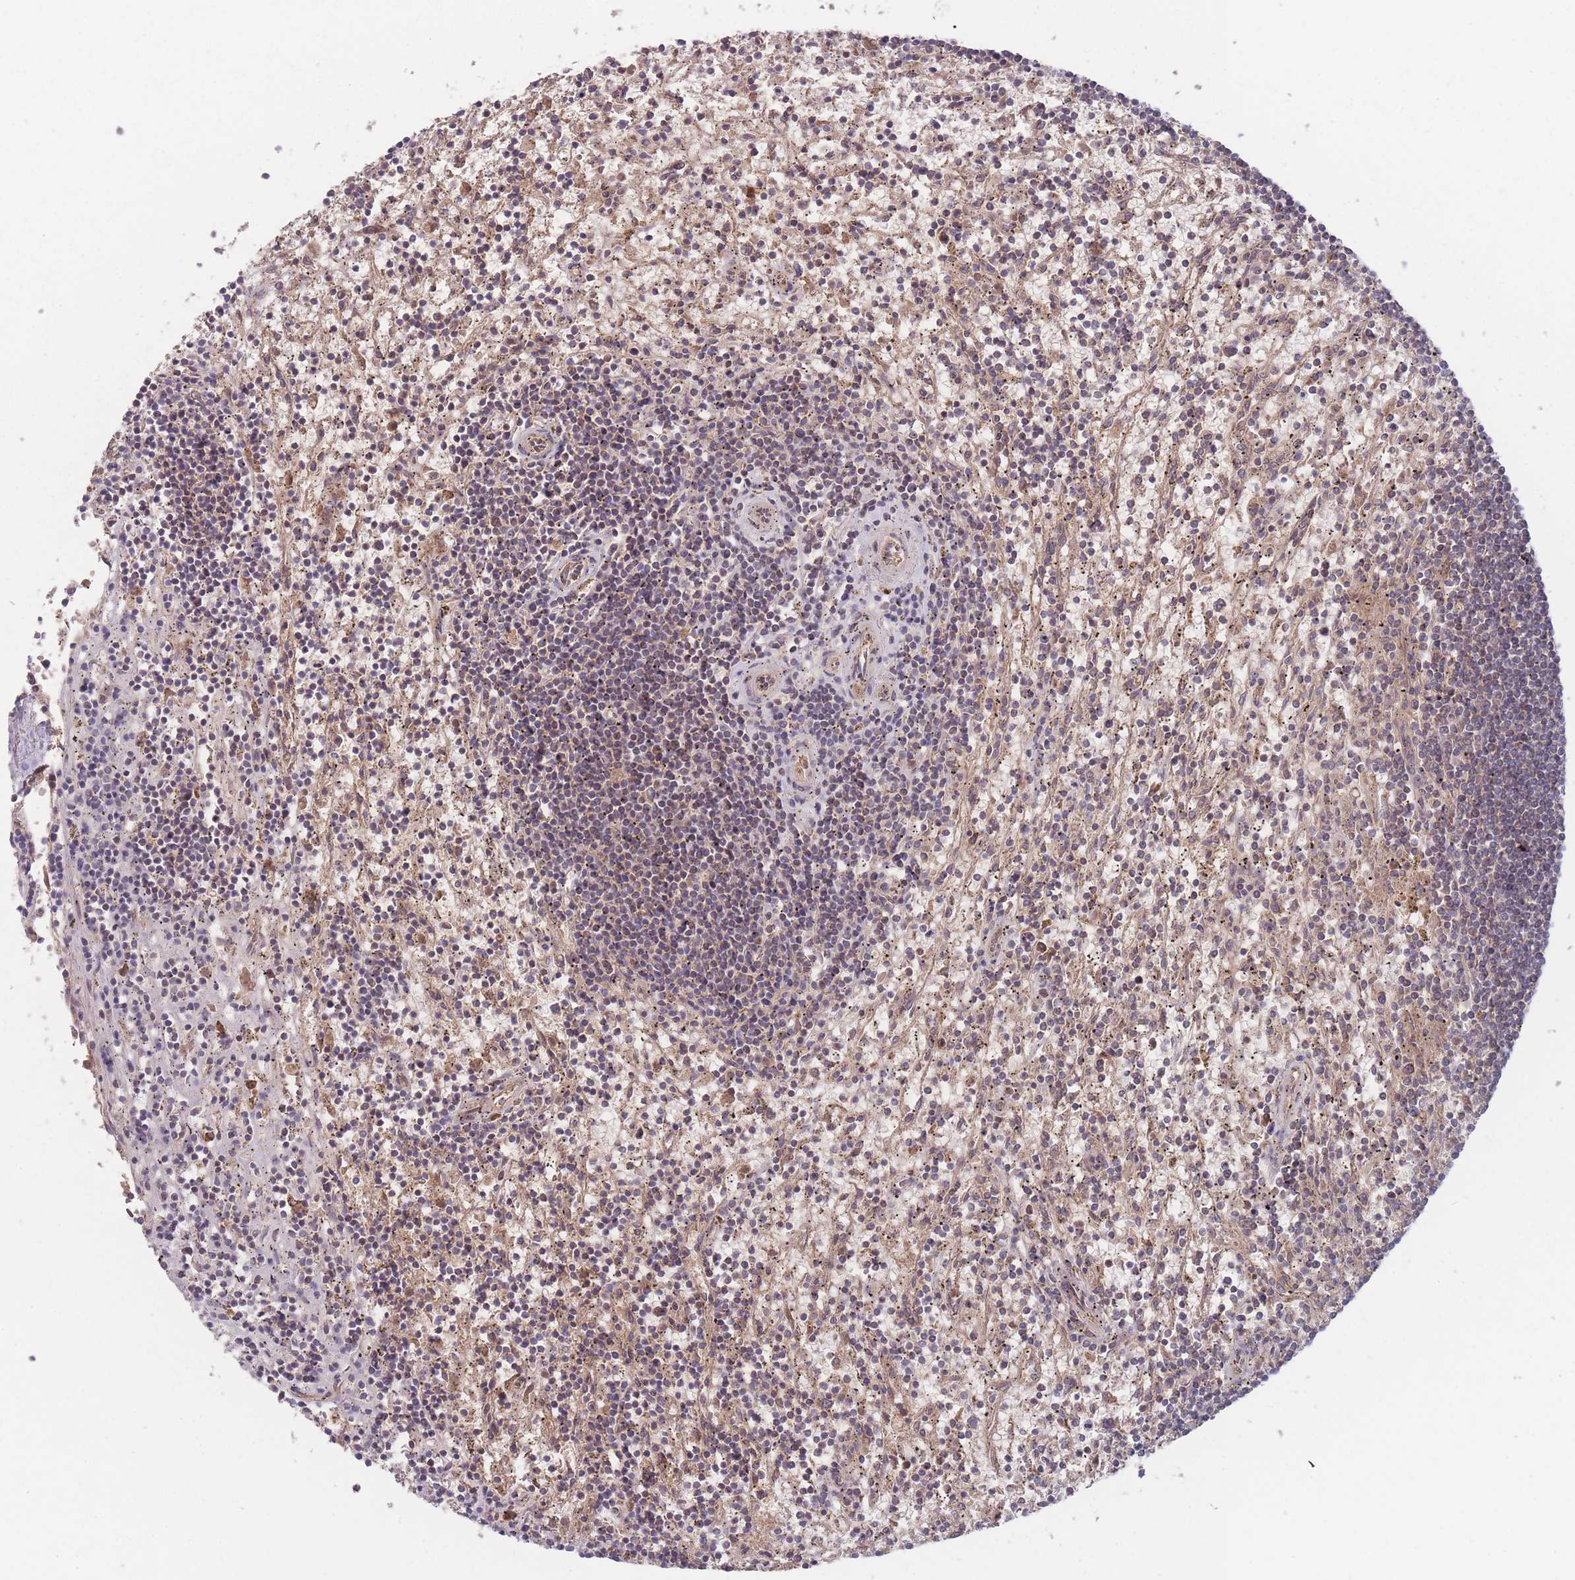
{"staining": {"intensity": "weak", "quantity": "25%-75%", "location": "cytoplasmic/membranous"}, "tissue": "lymphoma", "cell_type": "Tumor cells", "image_type": "cancer", "snomed": [{"axis": "morphology", "description": "Malignant lymphoma, non-Hodgkin's type, Low grade"}, {"axis": "topography", "description": "Spleen"}], "caption": "Protein staining demonstrates weak cytoplasmic/membranous positivity in about 25%-75% of tumor cells in low-grade malignant lymphoma, non-Hodgkin's type.", "gene": "ATP5MG", "patient": {"sex": "male", "age": 76}}